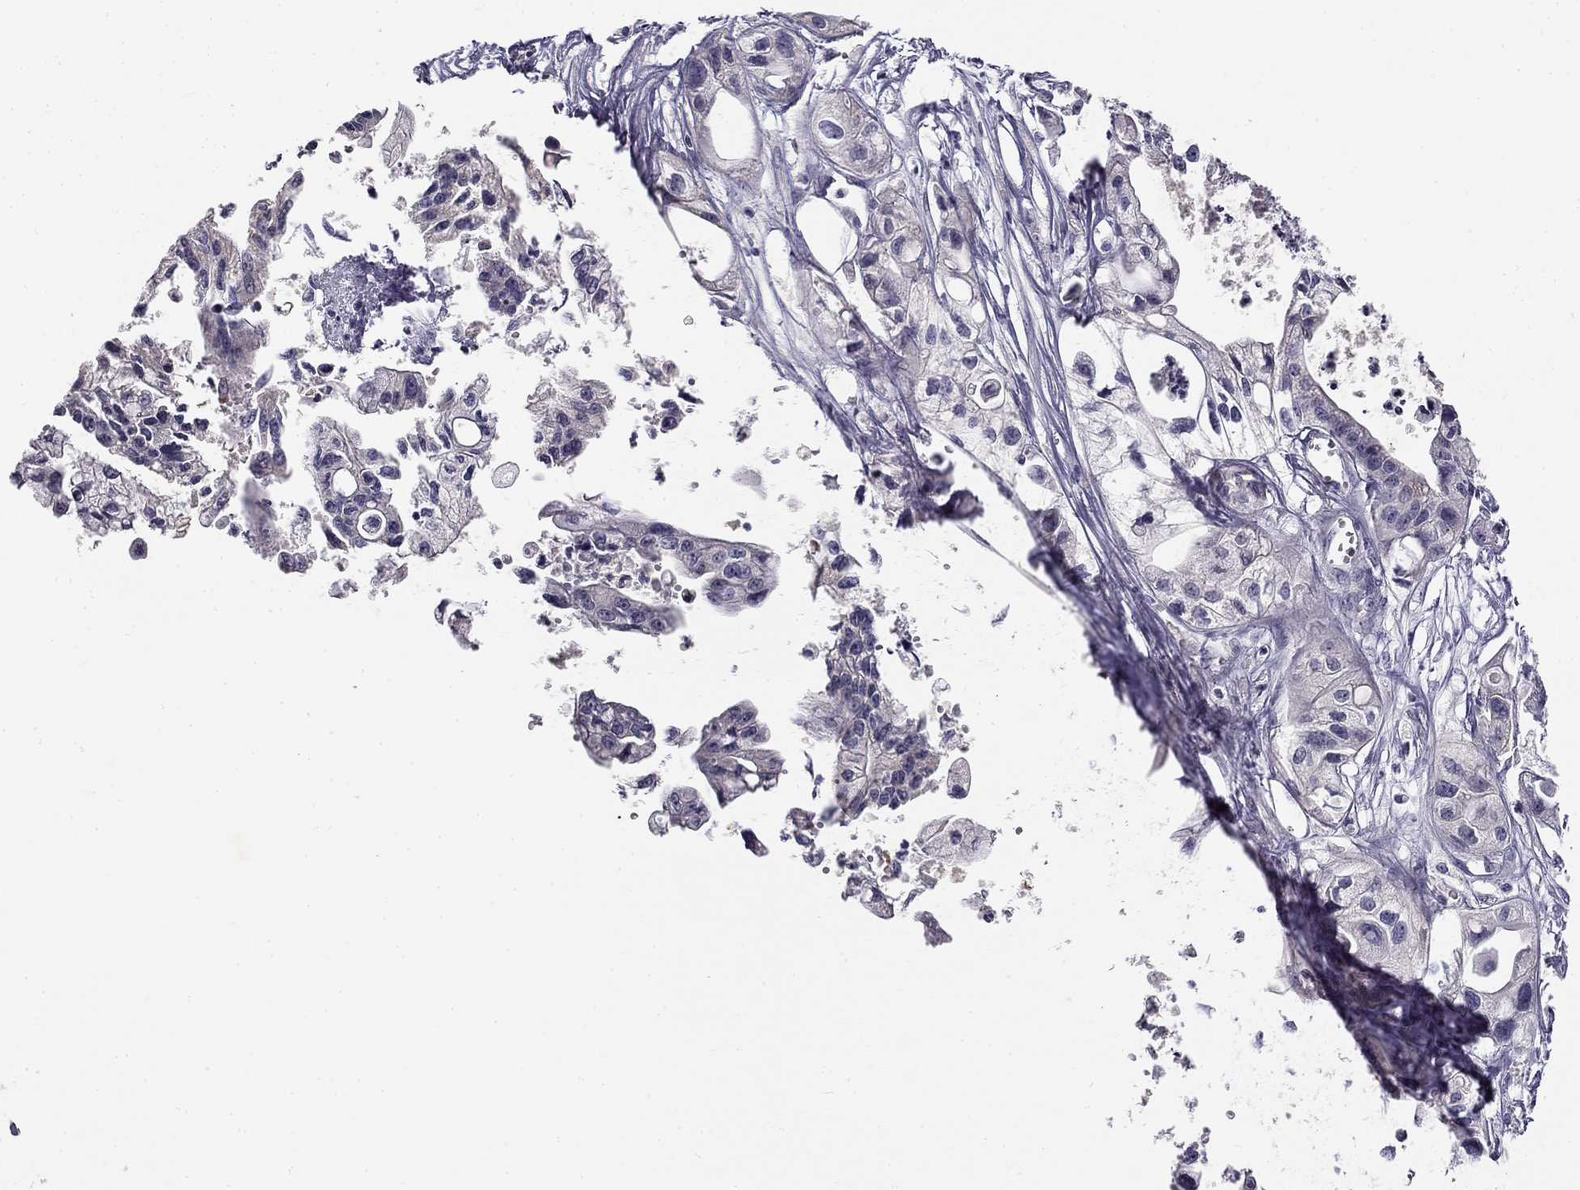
{"staining": {"intensity": "negative", "quantity": "none", "location": "none"}, "tissue": "pancreatic cancer", "cell_type": "Tumor cells", "image_type": "cancer", "snomed": [{"axis": "morphology", "description": "Adenocarcinoma, NOS"}, {"axis": "topography", "description": "Pancreas"}], "caption": "There is no significant positivity in tumor cells of pancreatic cancer (adenocarcinoma).", "gene": "CNR1", "patient": {"sex": "male", "age": 70}}